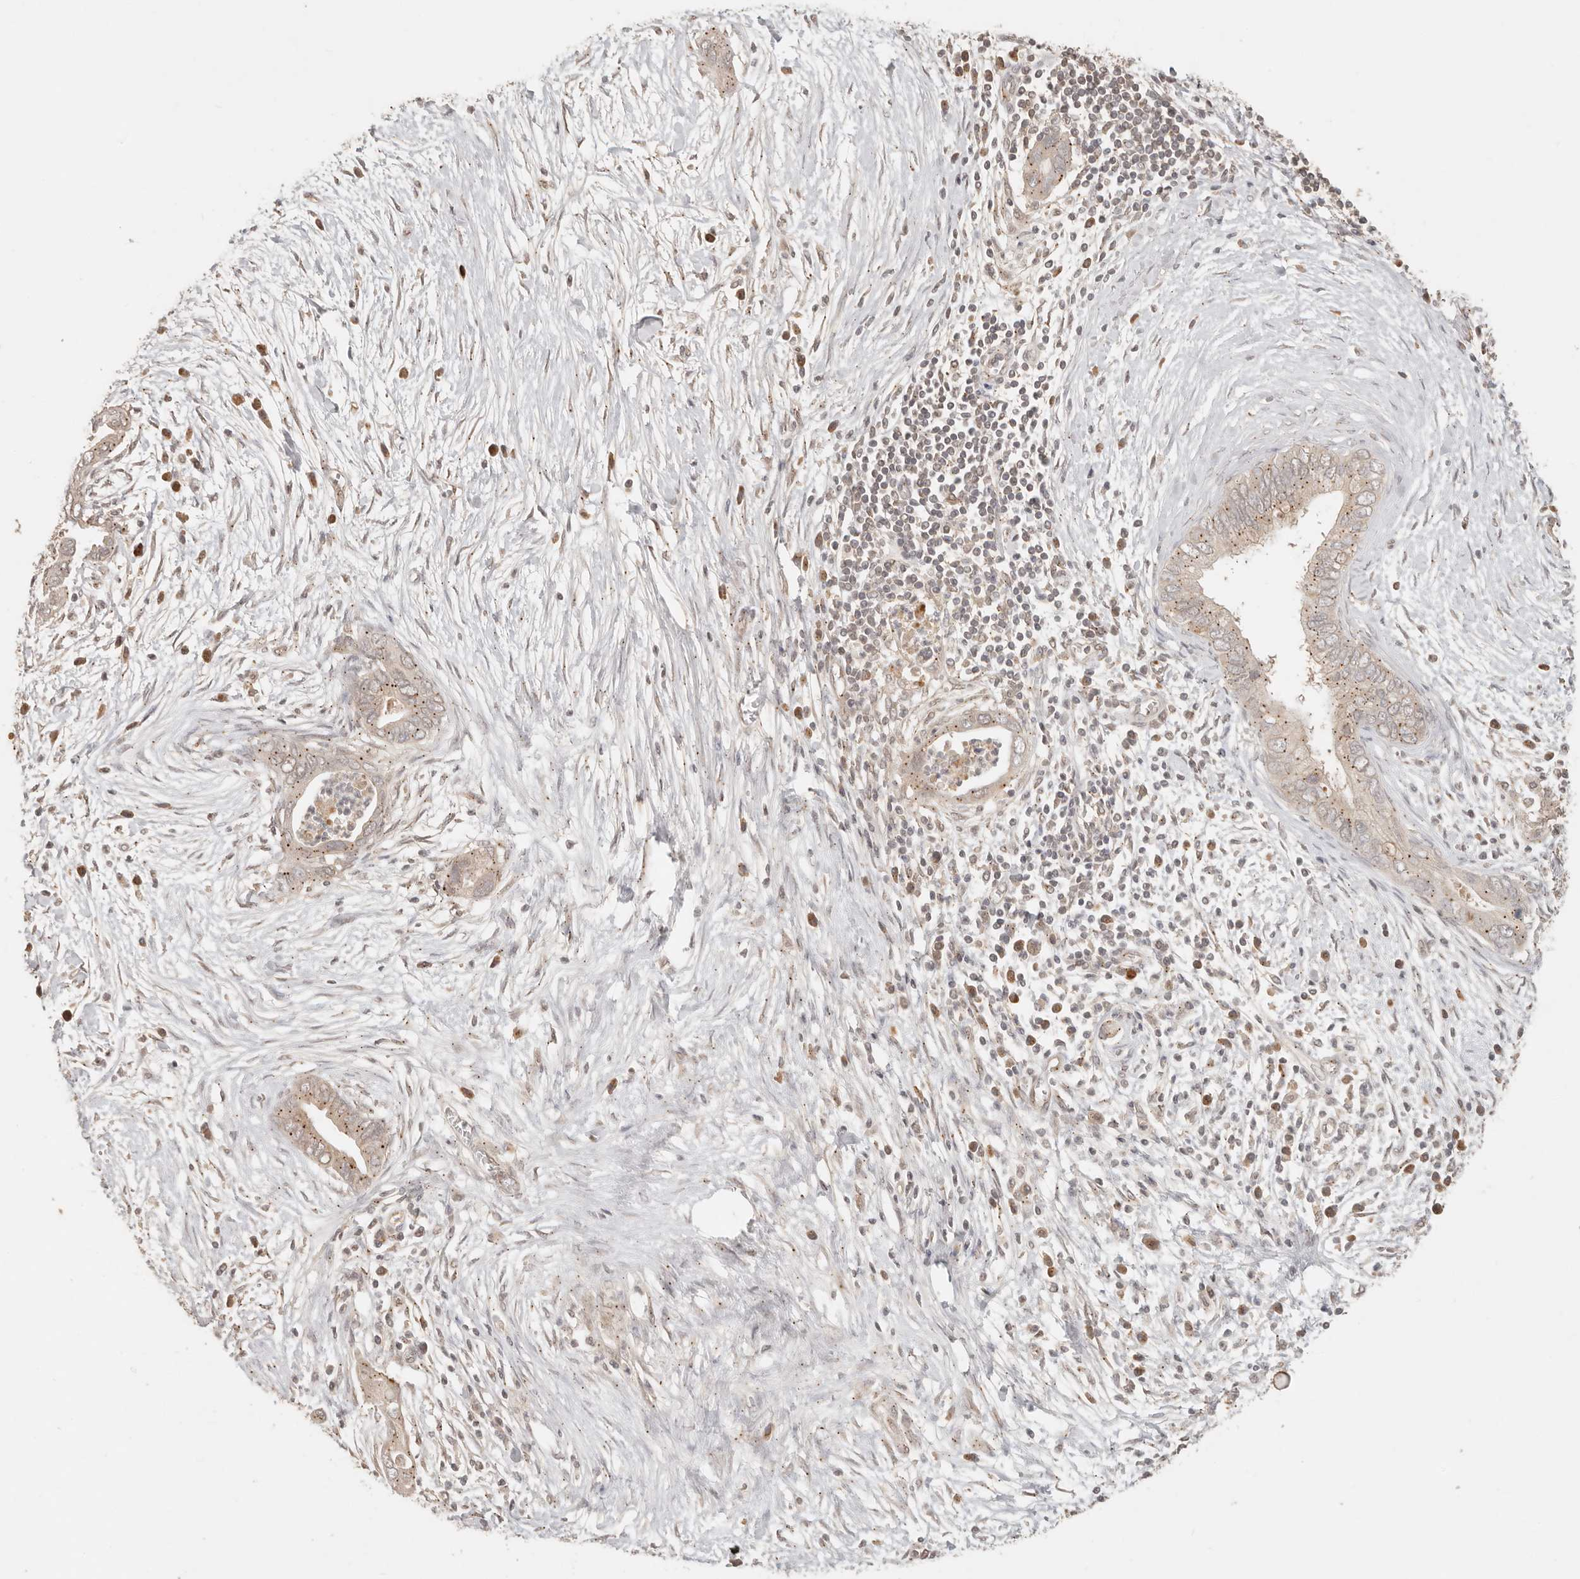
{"staining": {"intensity": "weak", "quantity": ">75%", "location": "cytoplasmic/membranous"}, "tissue": "pancreatic cancer", "cell_type": "Tumor cells", "image_type": "cancer", "snomed": [{"axis": "morphology", "description": "Adenocarcinoma, NOS"}, {"axis": "topography", "description": "Pancreas"}], "caption": "Immunohistochemistry (IHC) histopathology image of neoplastic tissue: pancreatic adenocarcinoma stained using immunohistochemistry reveals low levels of weak protein expression localized specifically in the cytoplasmic/membranous of tumor cells, appearing as a cytoplasmic/membranous brown color.", "gene": "LMO4", "patient": {"sex": "male", "age": 75}}